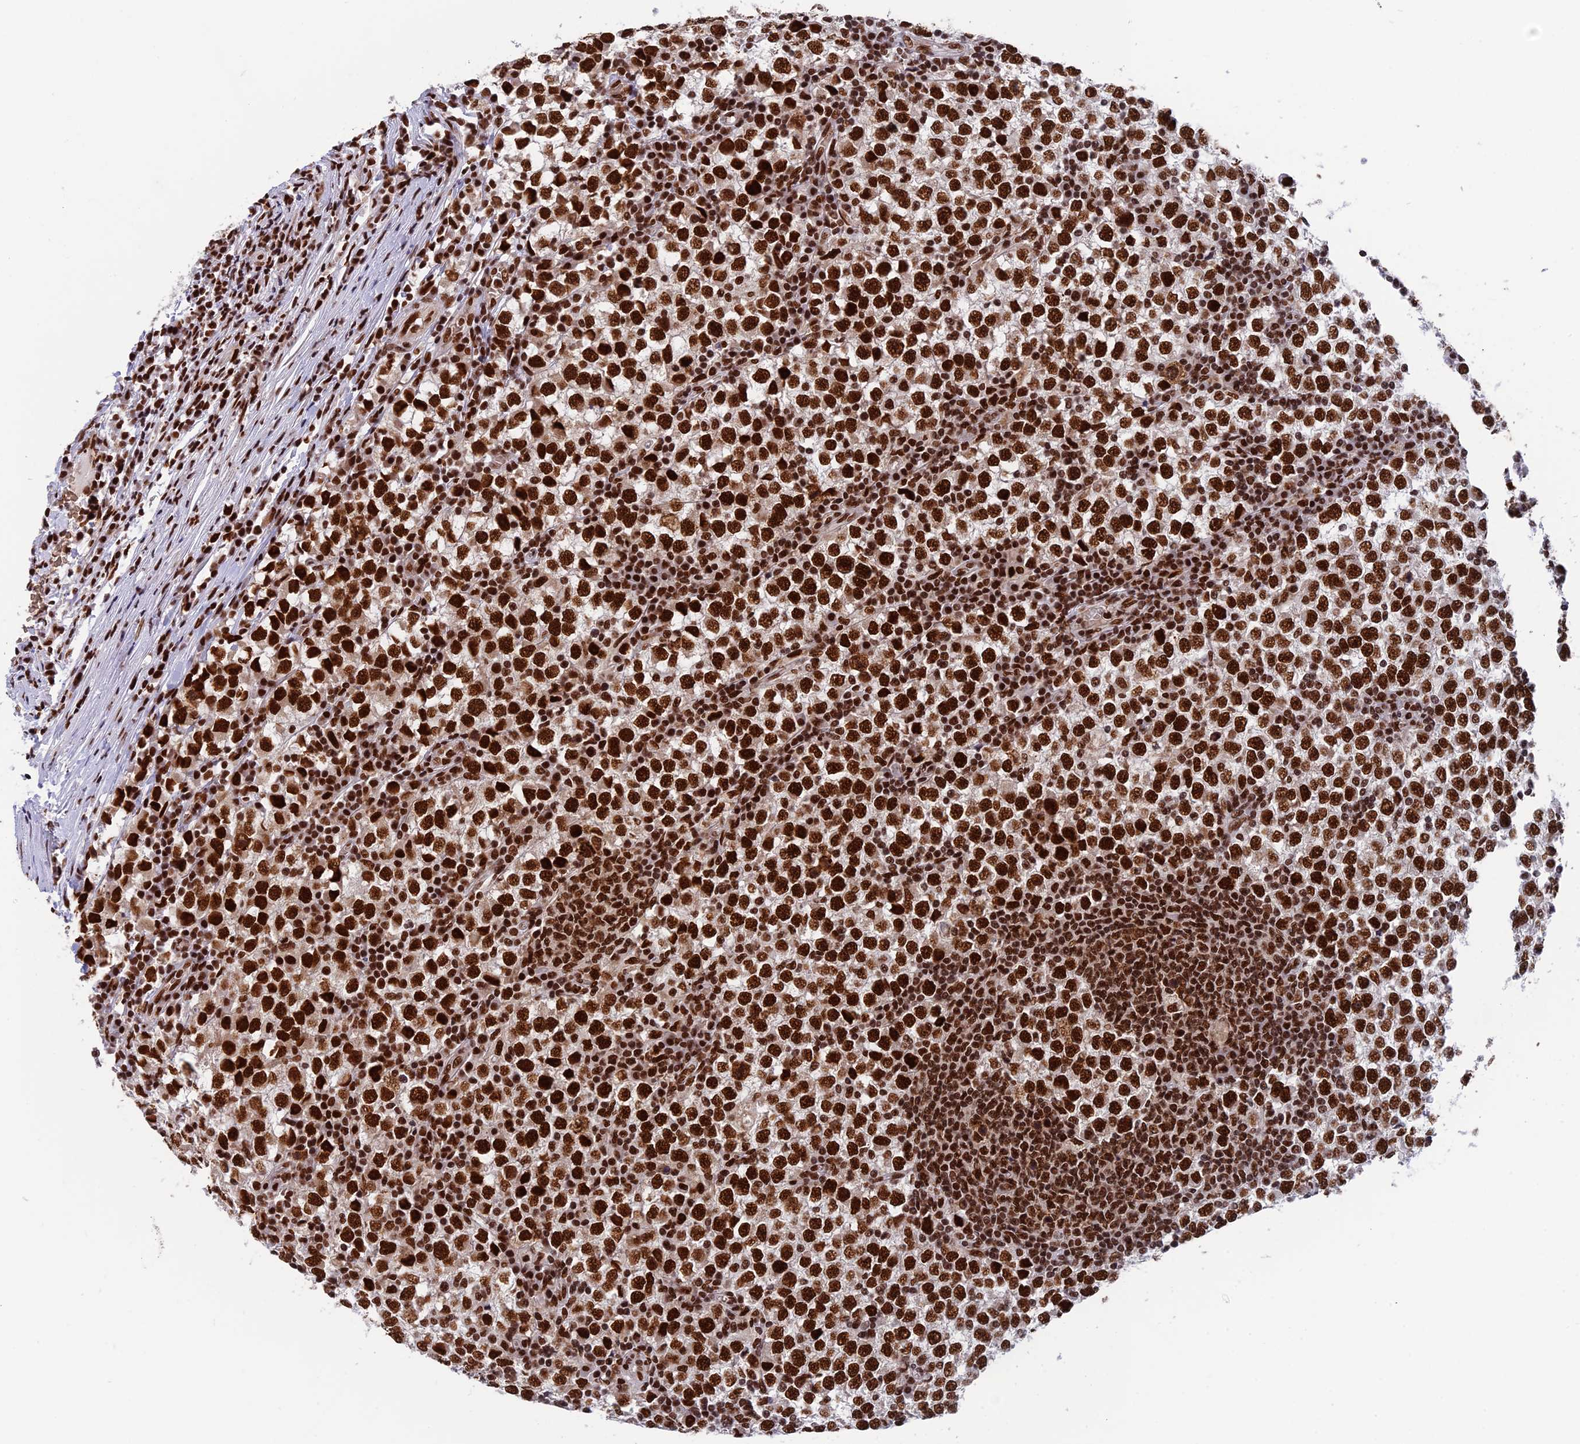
{"staining": {"intensity": "strong", "quantity": ">75%", "location": "nuclear"}, "tissue": "testis cancer", "cell_type": "Tumor cells", "image_type": "cancer", "snomed": [{"axis": "morphology", "description": "Seminoma, NOS"}, {"axis": "topography", "description": "Testis"}], "caption": "Brown immunohistochemical staining in seminoma (testis) demonstrates strong nuclear positivity in approximately >75% of tumor cells.", "gene": "EEF1AKMT3", "patient": {"sex": "male", "age": 65}}